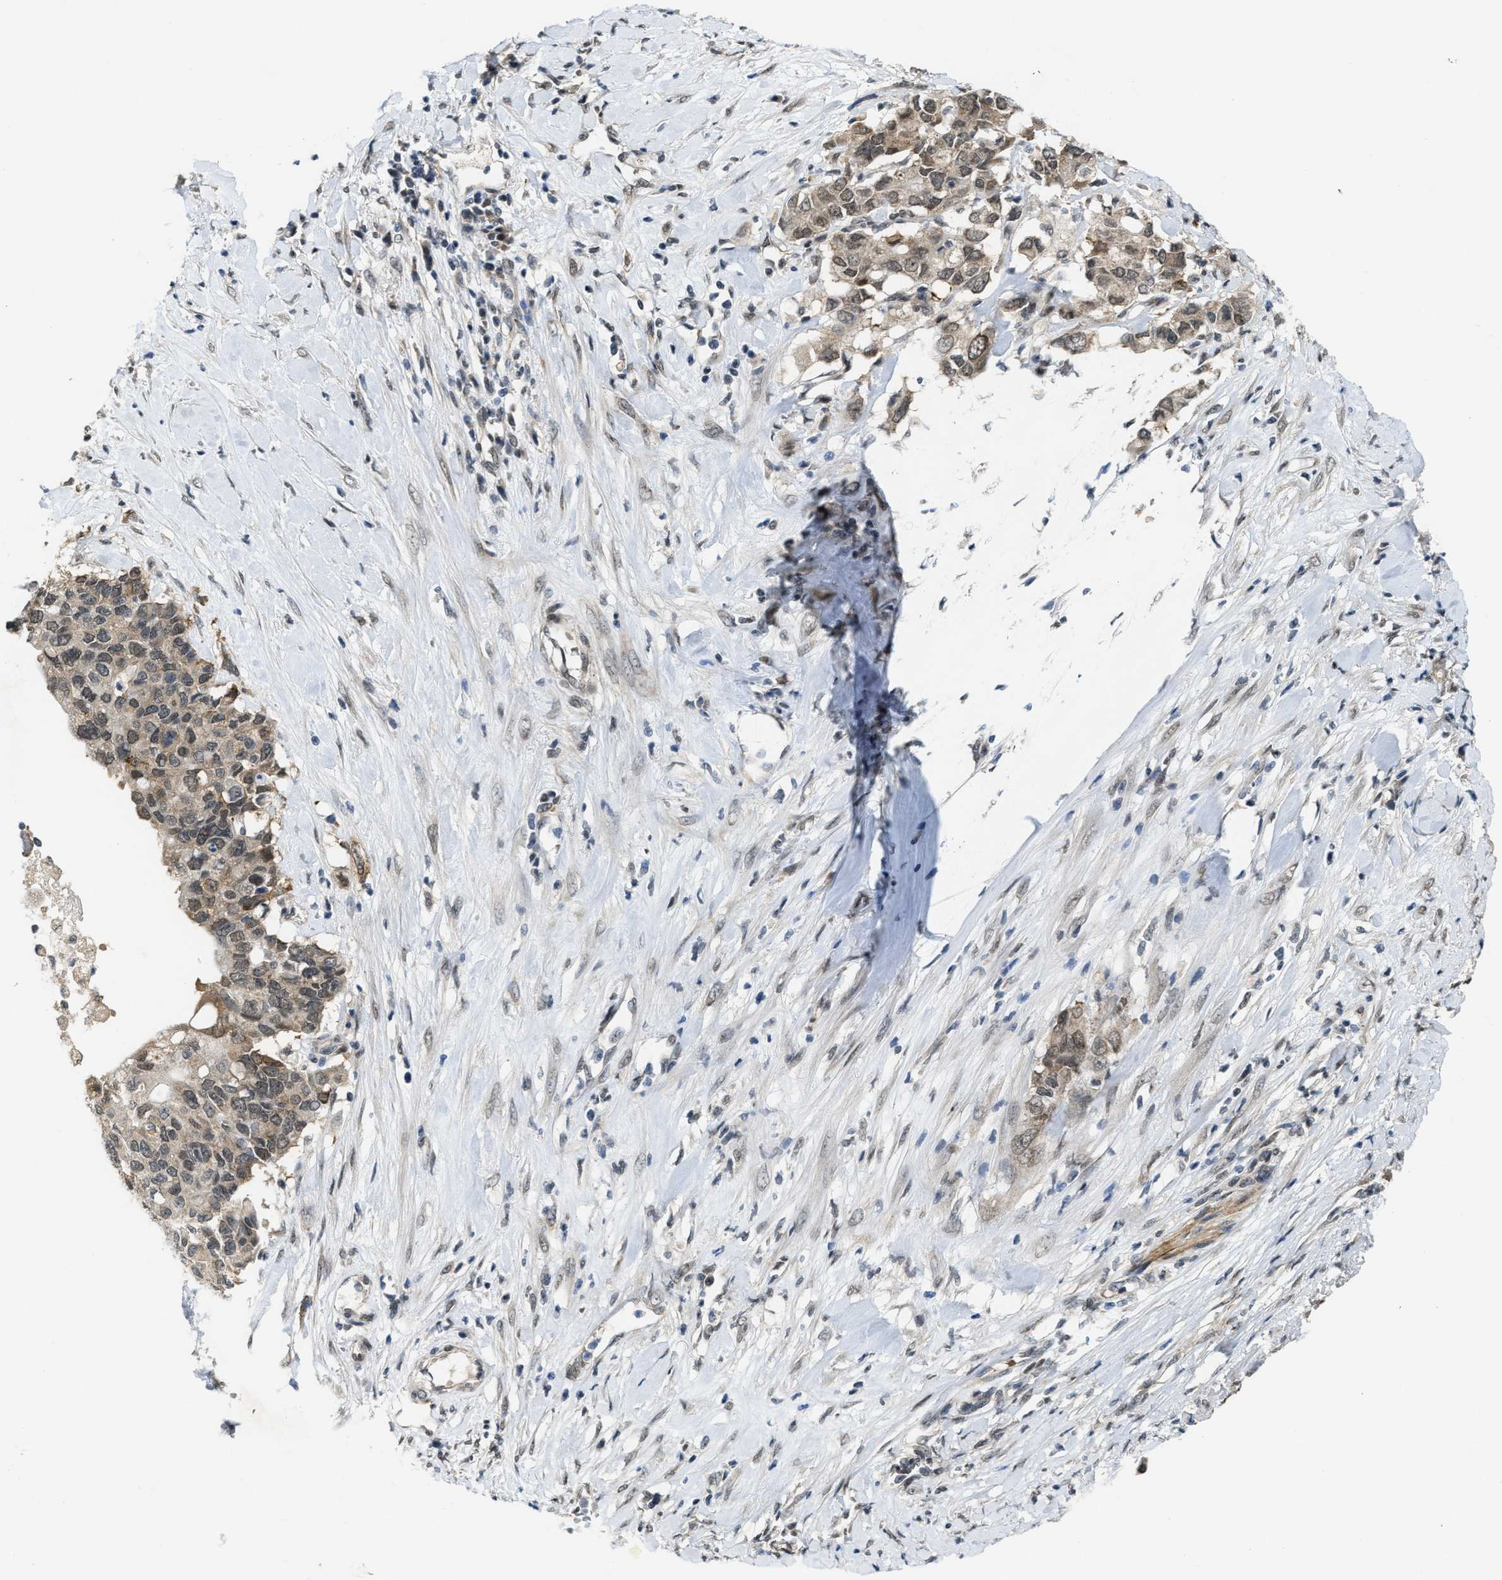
{"staining": {"intensity": "weak", "quantity": ">75%", "location": "cytoplasmic/membranous"}, "tissue": "pancreatic cancer", "cell_type": "Tumor cells", "image_type": "cancer", "snomed": [{"axis": "morphology", "description": "Adenocarcinoma, NOS"}, {"axis": "topography", "description": "Pancreas"}], "caption": "Human pancreatic cancer (adenocarcinoma) stained with a protein marker displays weak staining in tumor cells.", "gene": "KIF24", "patient": {"sex": "female", "age": 56}}